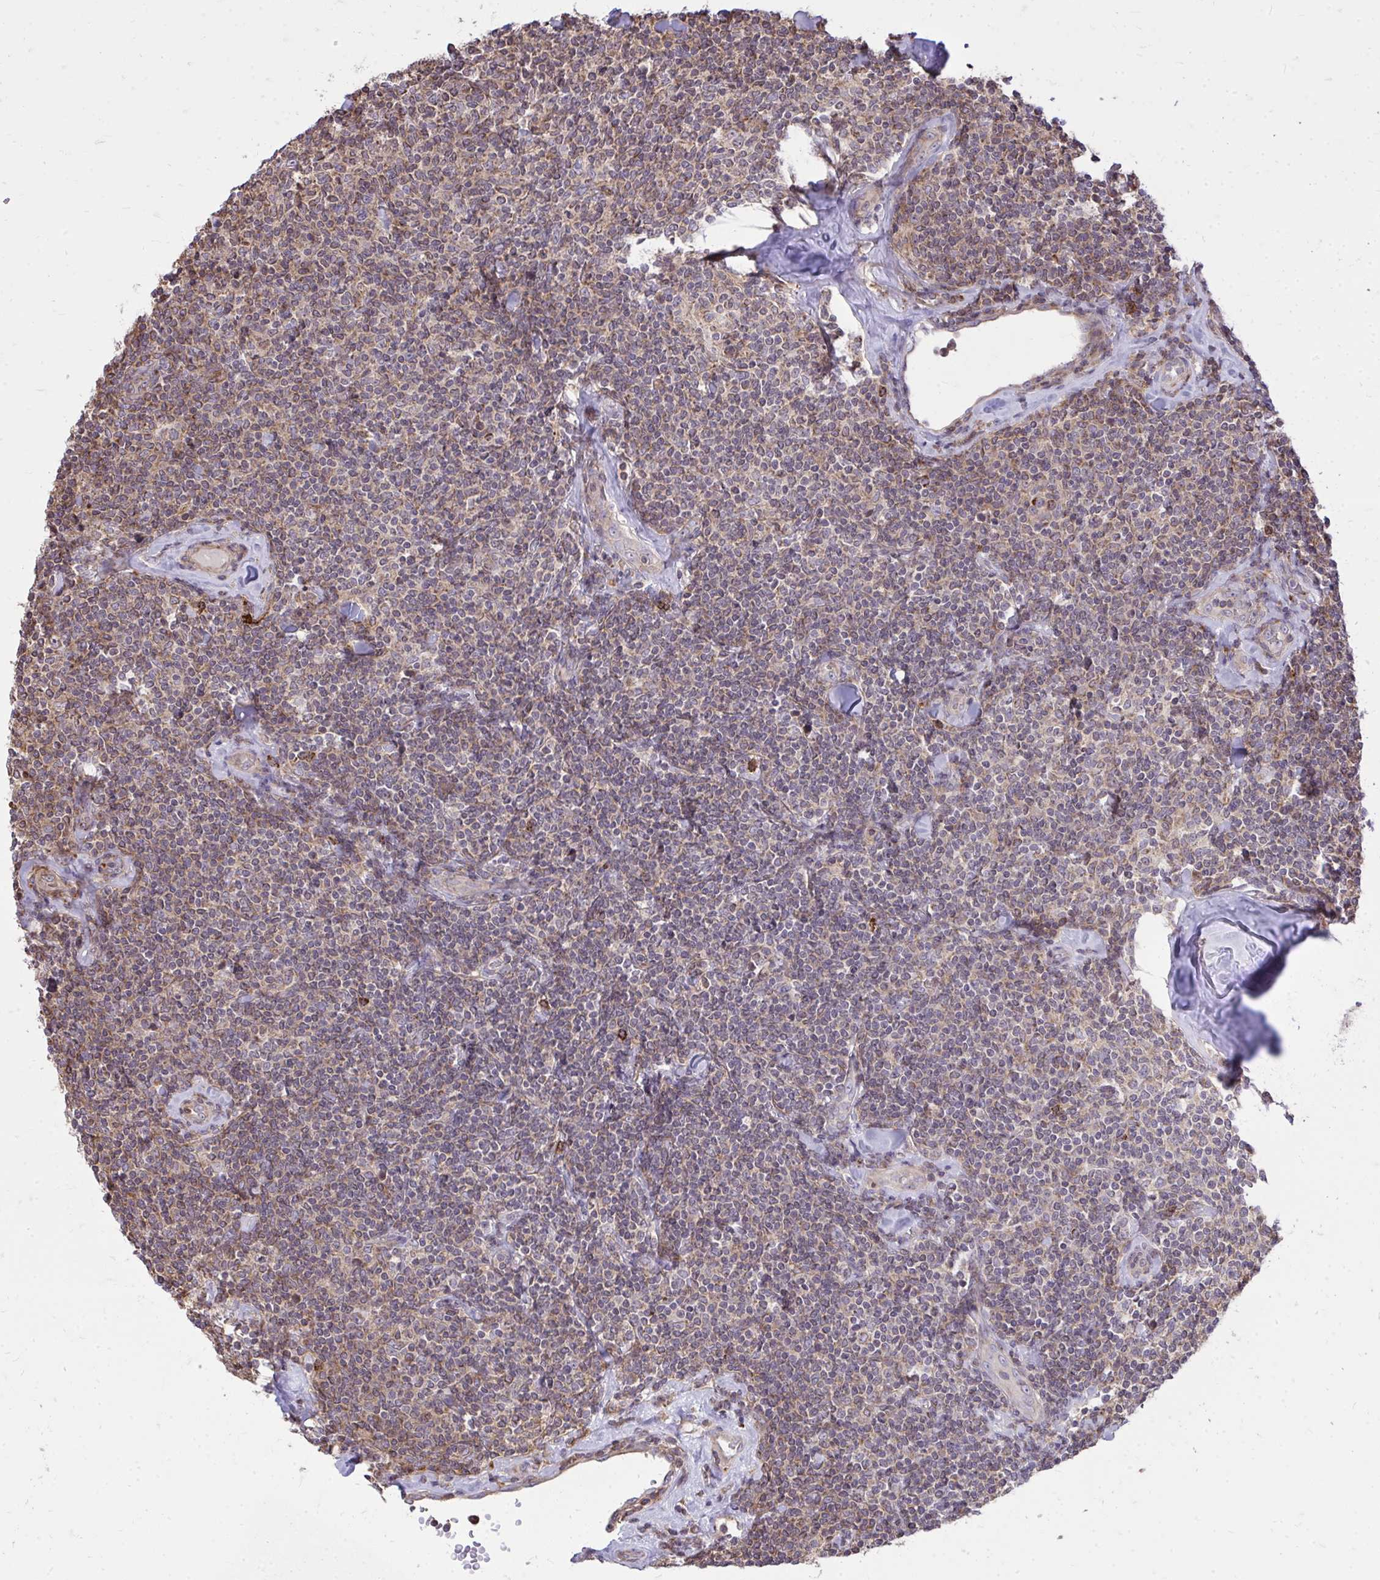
{"staining": {"intensity": "weak", "quantity": "<25%", "location": "cytoplasmic/membranous"}, "tissue": "lymphoma", "cell_type": "Tumor cells", "image_type": "cancer", "snomed": [{"axis": "morphology", "description": "Malignant lymphoma, non-Hodgkin's type, Low grade"}, {"axis": "topography", "description": "Lymph node"}], "caption": "Immunohistochemical staining of low-grade malignant lymphoma, non-Hodgkin's type shows no significant expression in tumor cells.", "gene": "SLC7A5", "patient": {"sex": "female", "age": 56}}